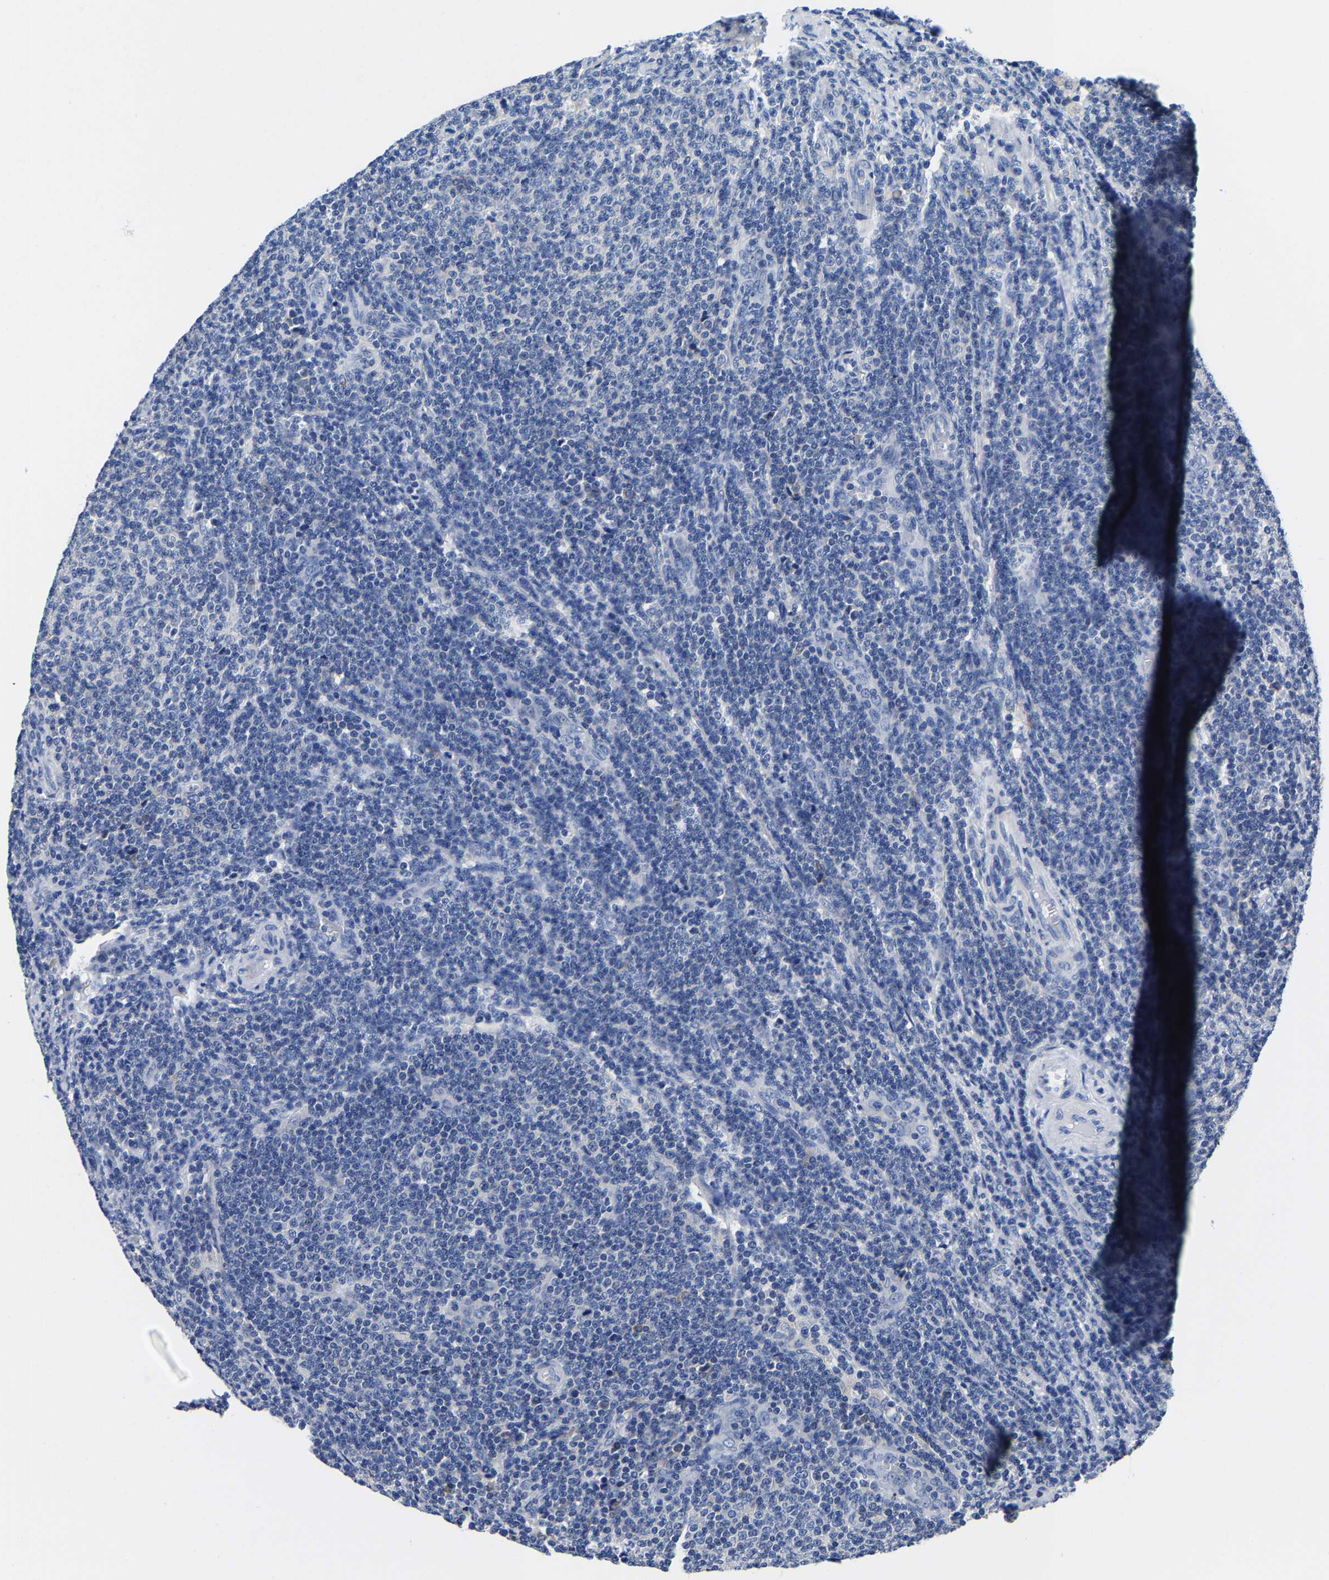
{"staining": {"intensity": "negative", "quantity": "none", "location": "none"}, "tissue": "lymphoma", "cell_type": "Tumor cells", "image_type": "cancer", "snomed": [{"axis": "morphology", "description": "Malignant lymphoma, non-Hodgkin's type, Low grade"}, {"axis": "topography", "description": "Lymph node"}], "caption": "Immunohistochemistry histopathology image of neoplastic tissue: human lymphoma stained with DAB (3,3'-diaminobenzidine) demonstrates no significant protein expression in tumor cells. Nuclei are stained in blue.", "gene": "SRPK2", "patient": {"sex": "male", "age": 66}}